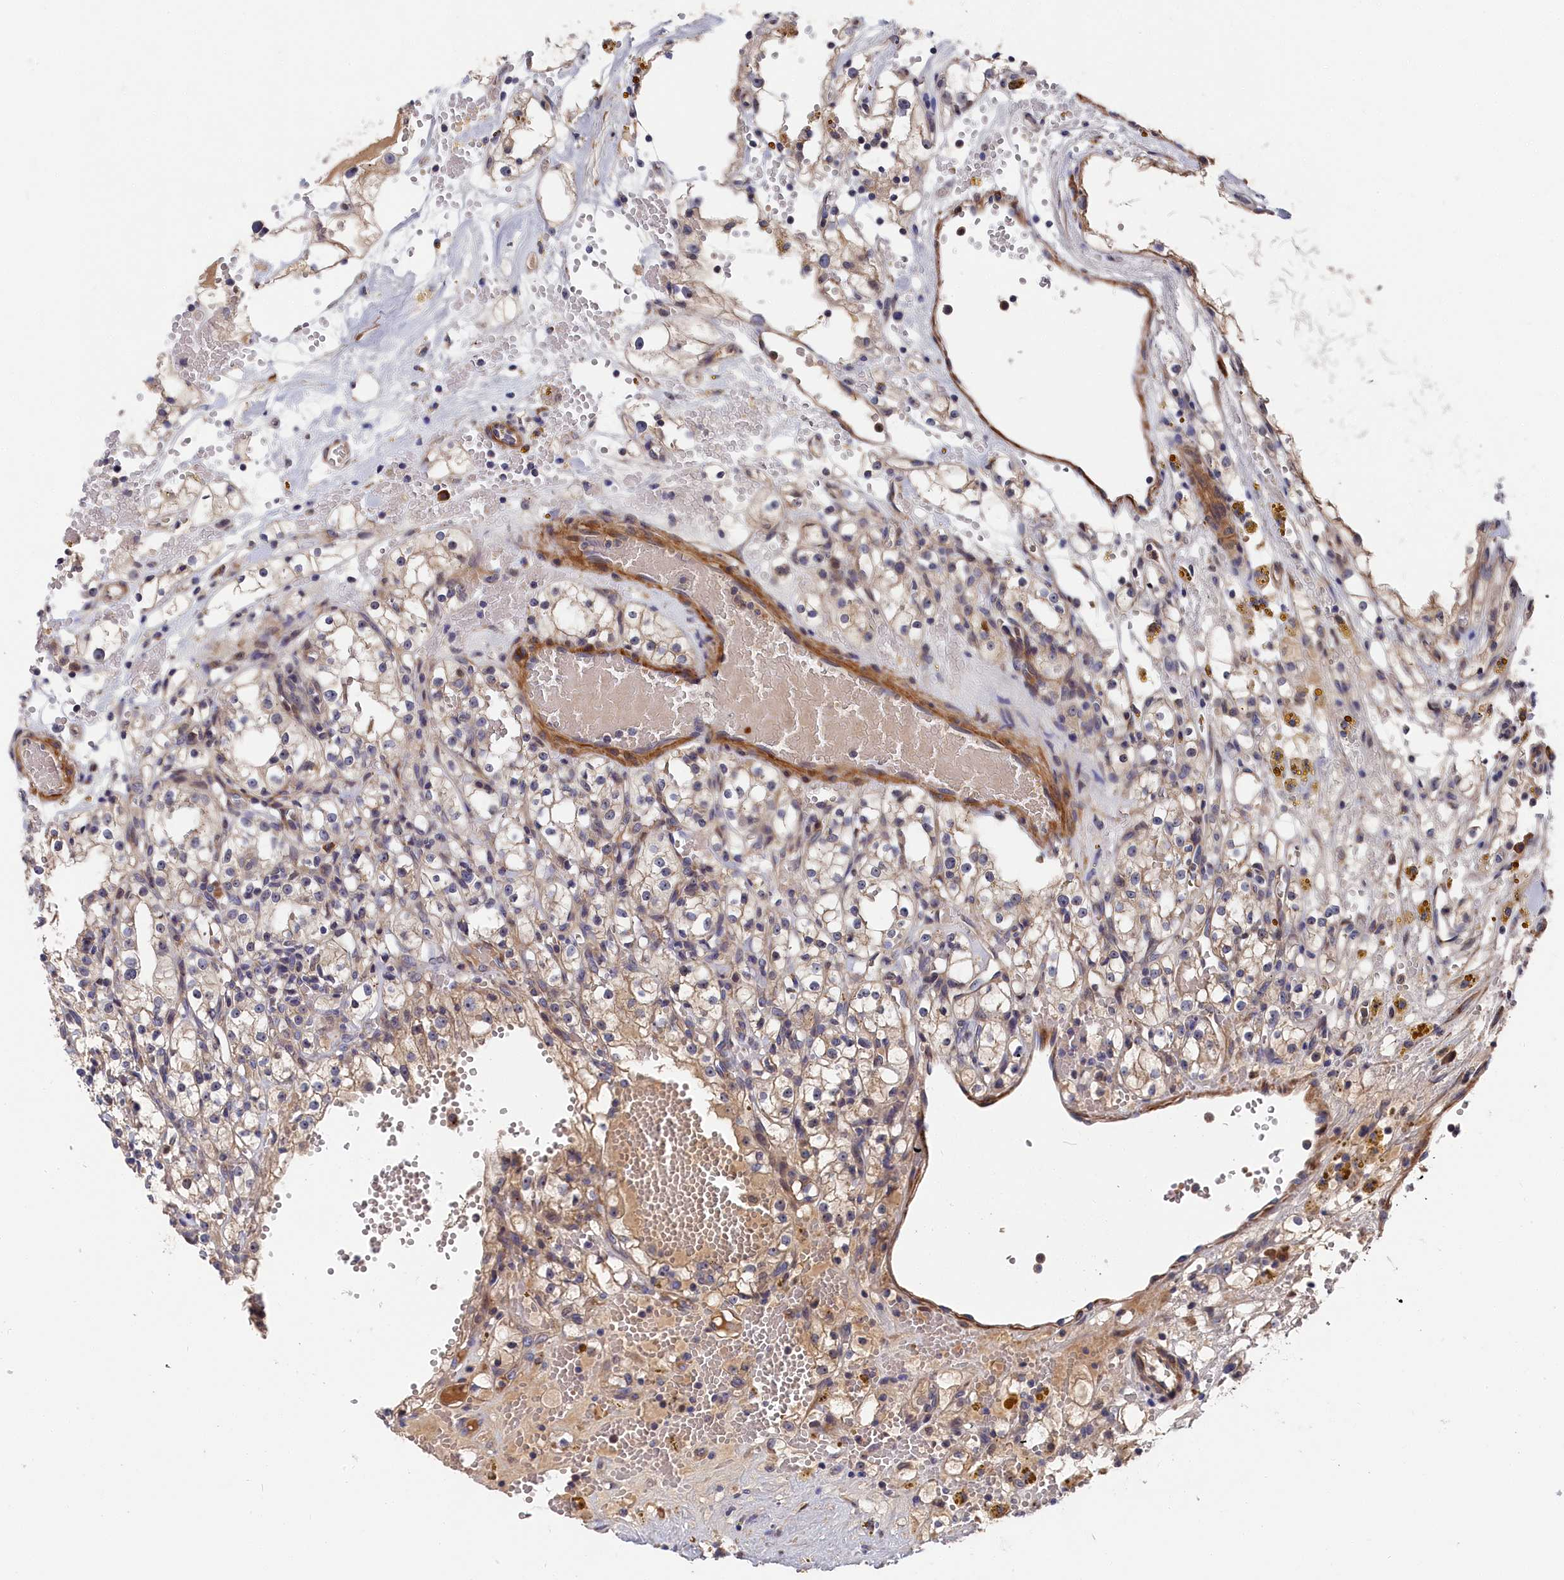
{"staining": {"intensity": "weak", "quantity": ">75%", "location": "cytoplasmic/membranous"}, "tissue": "renal cancer", "cell_type": "Tumor cells", "image_type": "cancer", "snomed": [{"axis": "morphology", "description": "Adenocarcinoma, NOS"}, {"axis": "topography", "description": "Kidney"}], "caption": "This histopathology image exhibits immunohistochemistry (IHC) staining of human adenocarcinoma (renal), with low weak cytoplasmic/membranous positivity in about >75% of tumor cells.", "gene": "CYB5D2", "patient": {"sex": "male", "age": 56}}